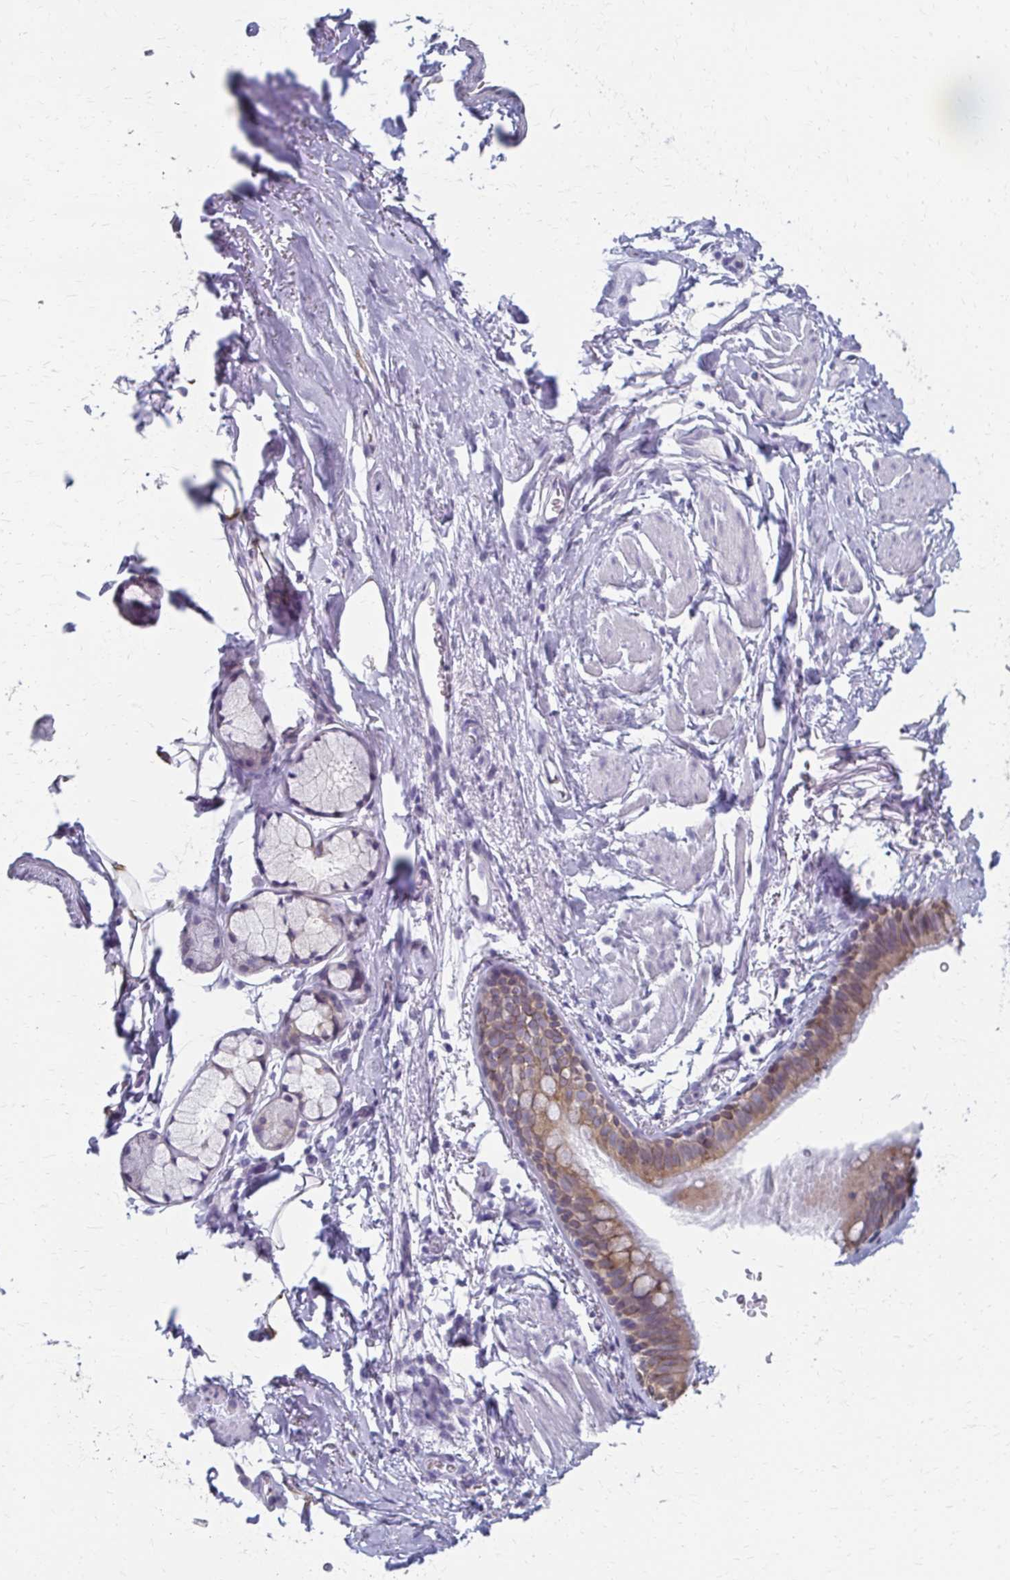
{"staining": {"intensity": "moderate", "quantity": ">75%", "location": "cytoplasmic/membranous"}, "tissue": "bronchus", "cell_type": "Respiratory epithelial cells", "image_type": "normal", "snomed": [{"axis": "morphology", "description": "Normal tissue, NOS"}, {"axis": "topography", "description": "Bronchus"}], "caption": "DAB (3,3'-diaminobenzidine) immunohistochemical staining of benign bronchus exhibits moderate cytoplasmic/membranous protein staining in about >75% of respiratory epithelial cells.", "gene": "CYB5A", "patient": {"sex": "male", "age": 67}}